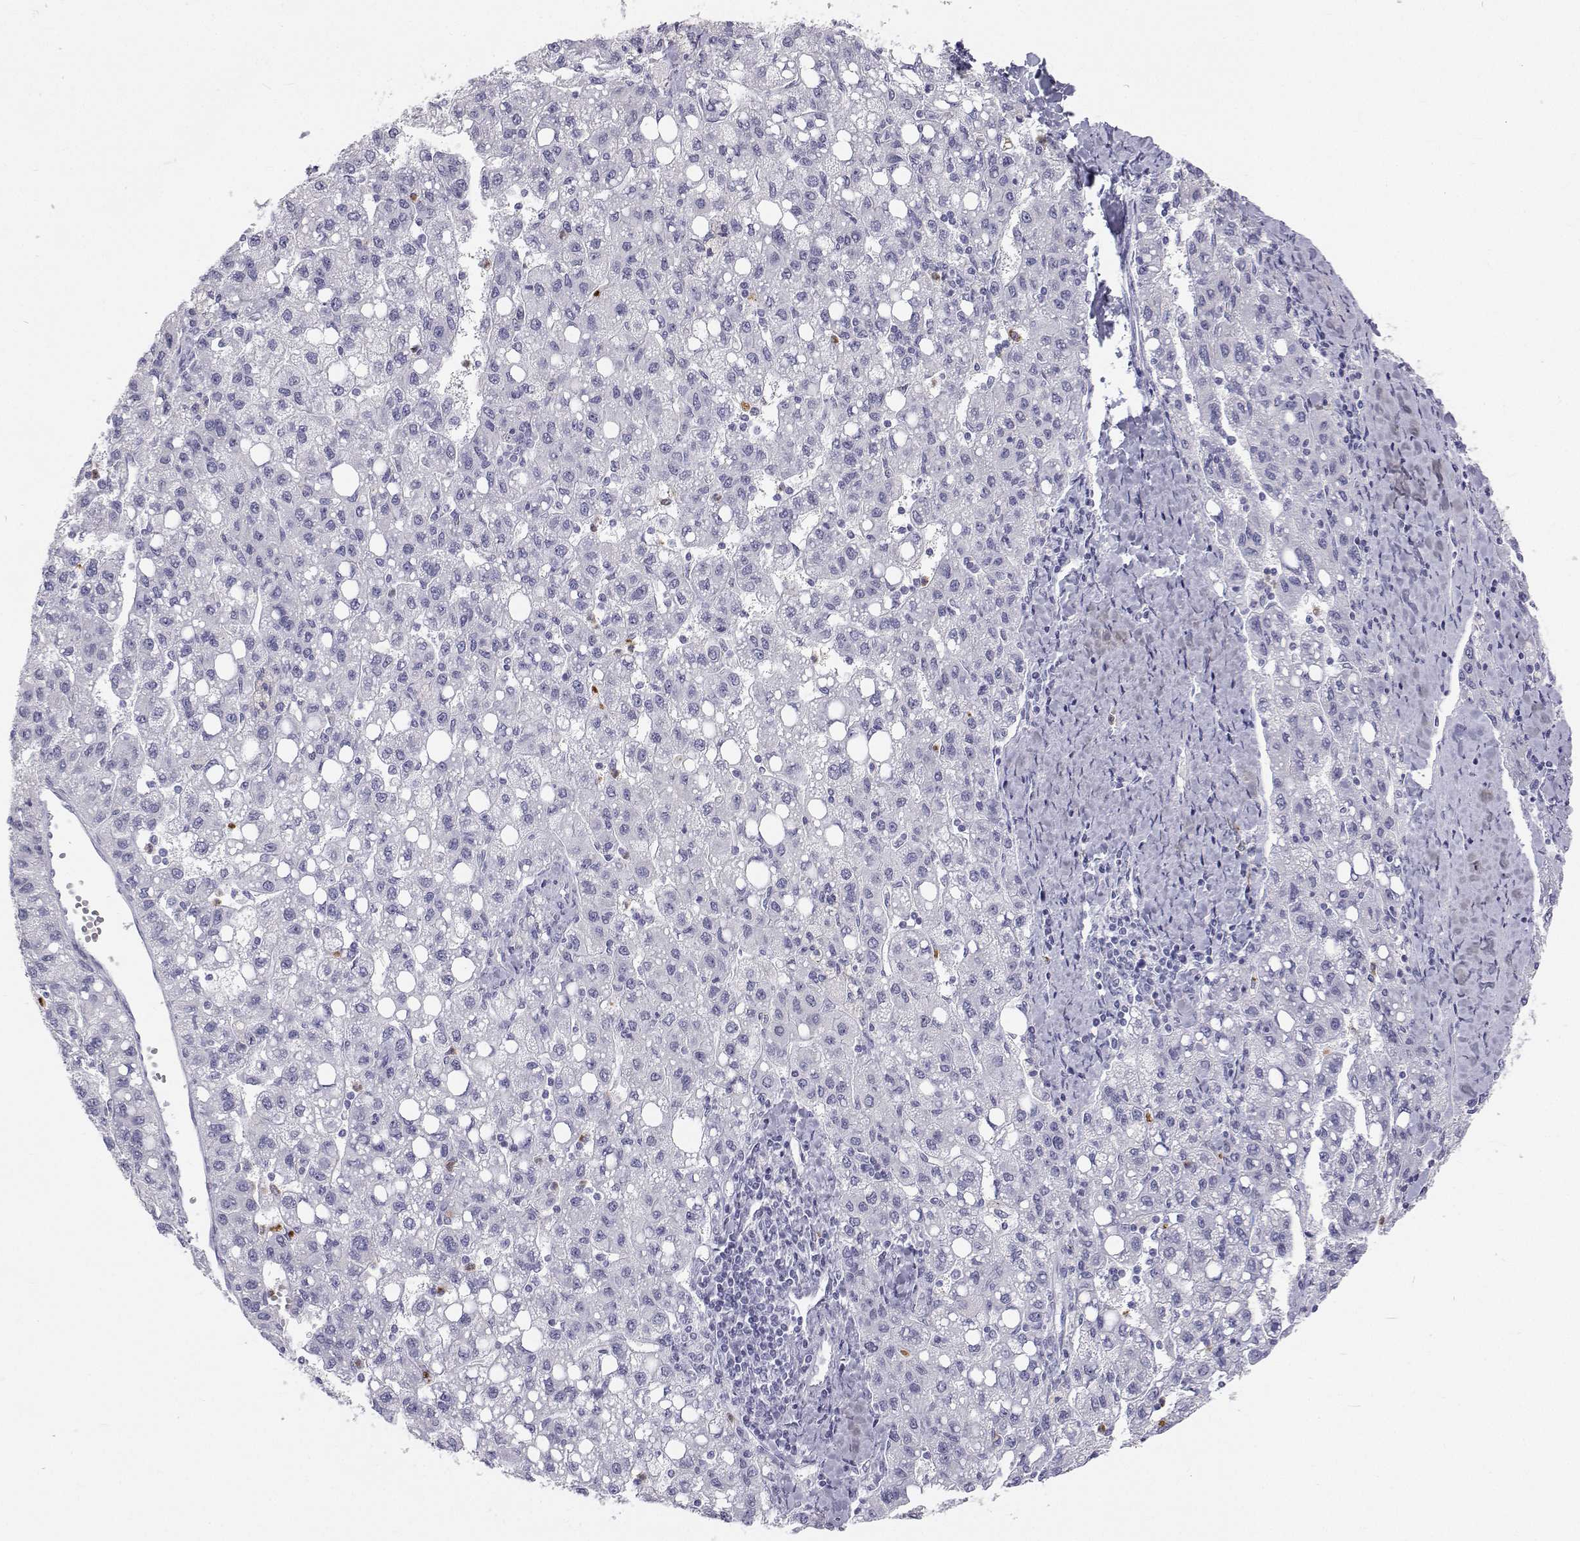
{"staining": {"intensity": "negative", "quantity": "none", "location": "none"}, "tissue": "liver cancer", "cell_type": "Tumor cells", "image_type": "cancer", "snomed": [{"axis": "morphology", "description": "Carcinoma, Hepatocellular, NOS"}, {"axis": "topography", "description": "Liver"}], "caption": "Immunohistochemical staining of hepatocellular carcinoma (liver) exhibits no significant positivity in tumor cells. (DAB (3,3'-diaminobenzidine) immunohistochemistry (IHC), high magnification).", "gene": "SFTPB", "patient": {"sex": "female", "age": 82}}